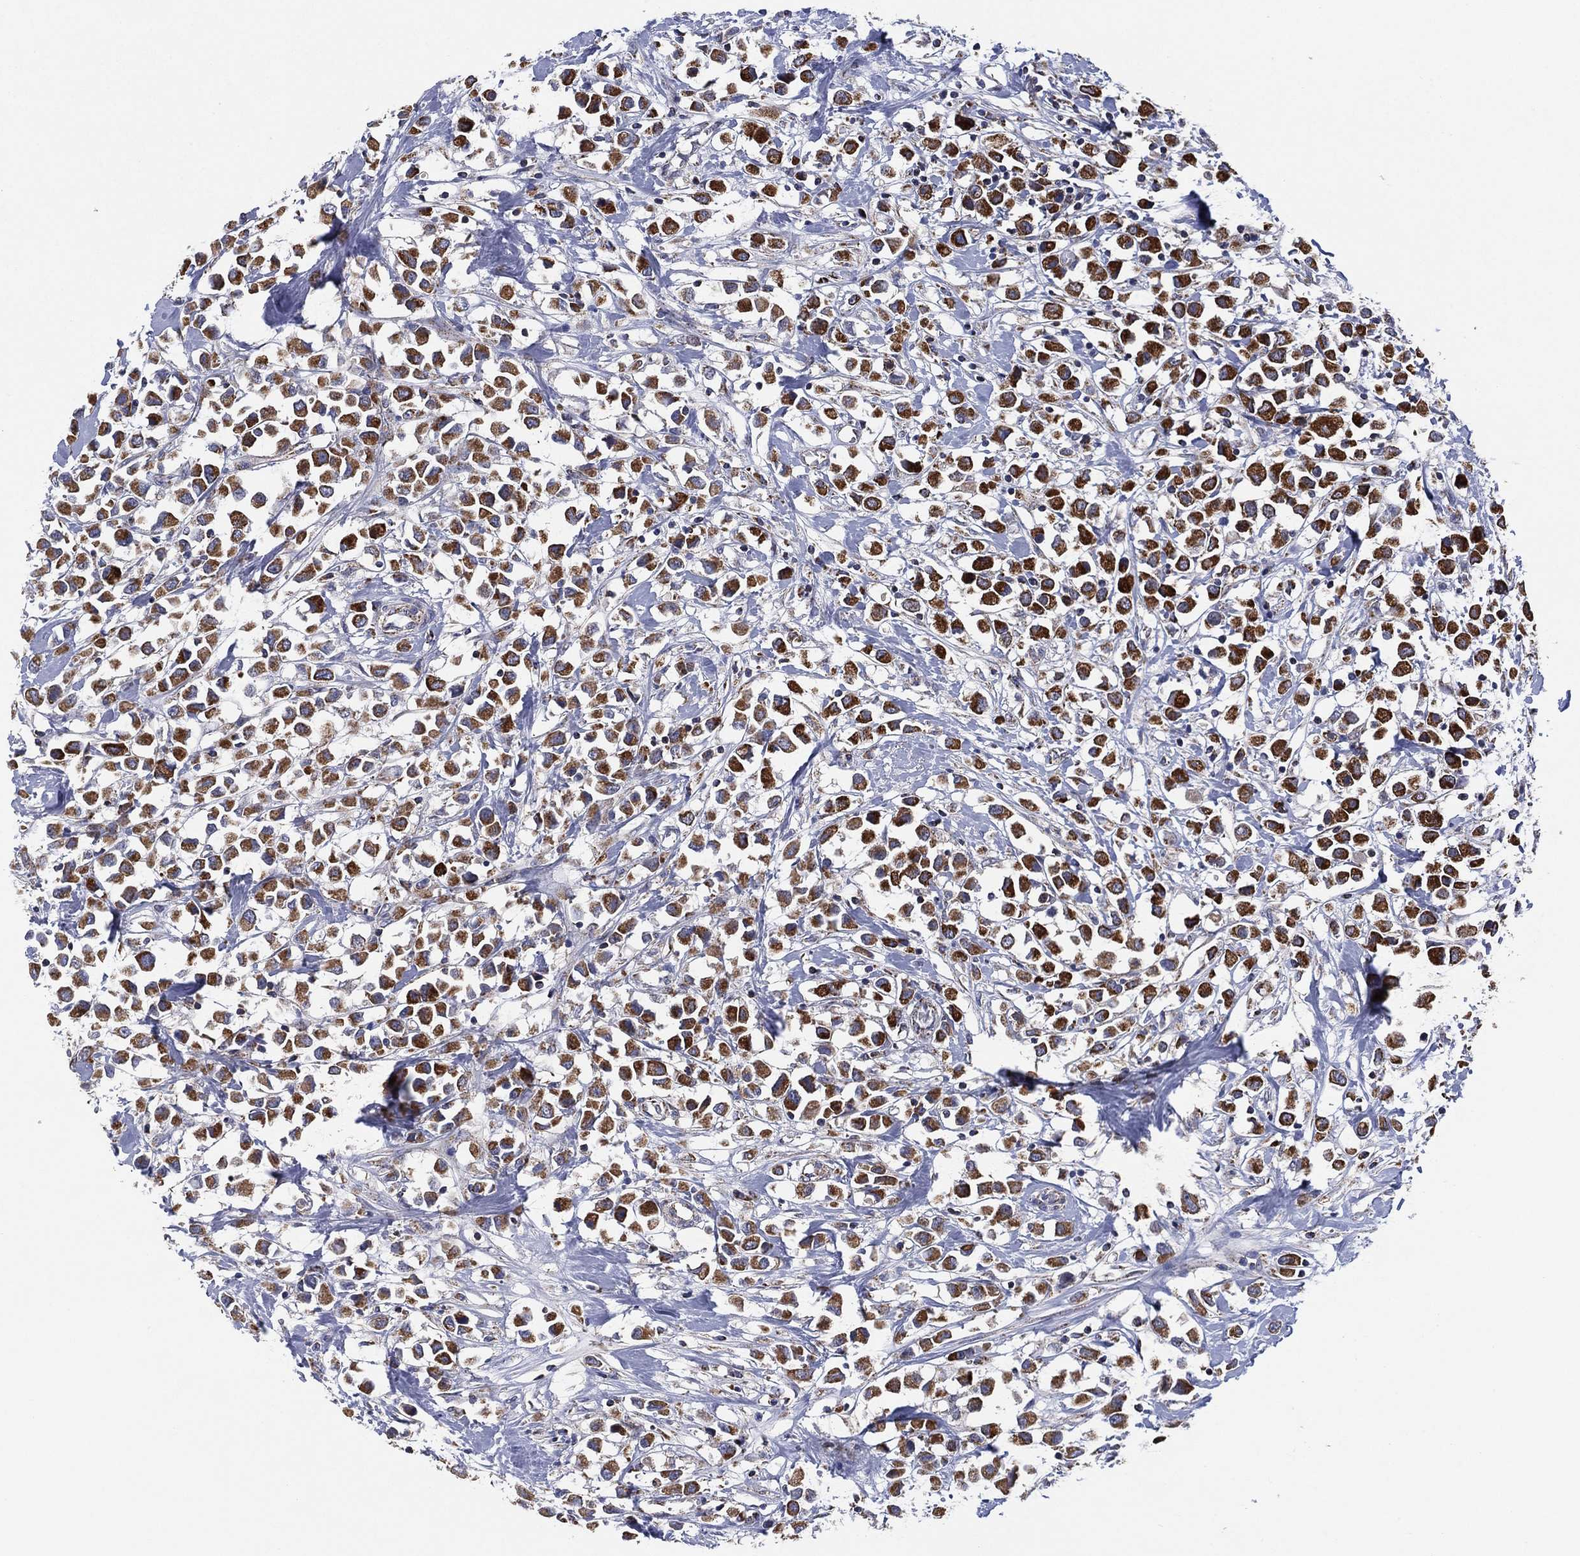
{"staining": {"intensity": "strong", "quantity": ">75%", "location": "cytoplasmic/membranous"}, "tissue": "breast cancer", "cell_type": "Tumor cells", "image_type": "cancer", "snomed": [{"axis": "morphology", "description": "Duct carcinoma"}, {"axis": "topography", "description": "Breast"}], "caption": "IHC image of breast infiltrating ductal carcinoma stained for a protein (brown), which demonstrates high levels of strong cytoplasmic/membranous expression in about >75% of tumor cells.", "gene": "PPP2R5A", "patient": {"sex": "female", "age": 61}}